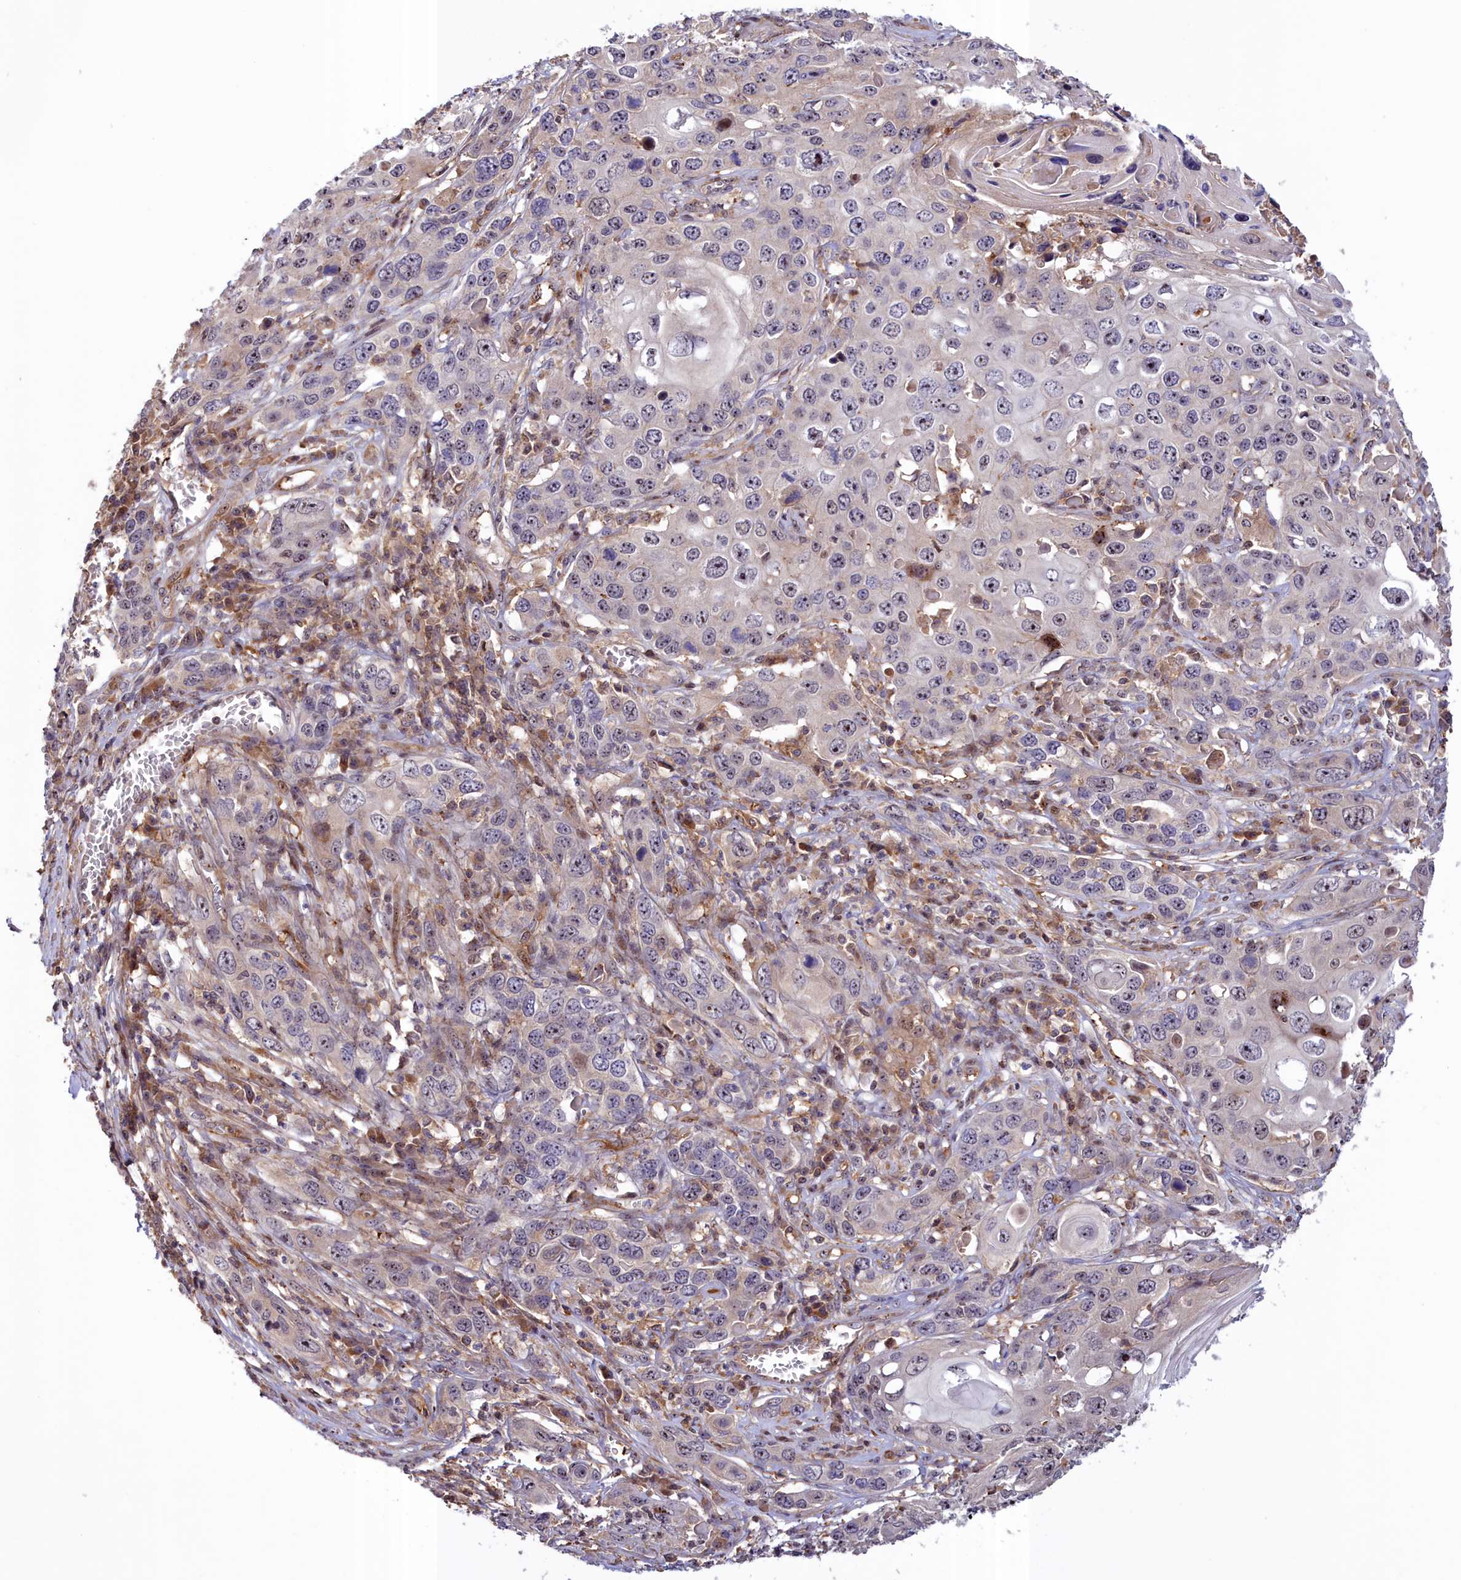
{"staining": {"intensity": "negative", "quantity": "none", "location": "none"}, "tissue": "skin cancer", "cell_type": "Tumor cells", "image_type": "cancer", "snomed": [{"axis": "morphology", "description": "Squamous cell carcinoma, NOS"}, {"axis": "topography", "description": "Skin"}], "caption": "Immunohistochemical staining of skin cancer (squamous cell carcinoma) demonstrates no significant positivity in tumor cells.", "gene": "NEURL4", "patient": {"sex": "male", "age": 55}}